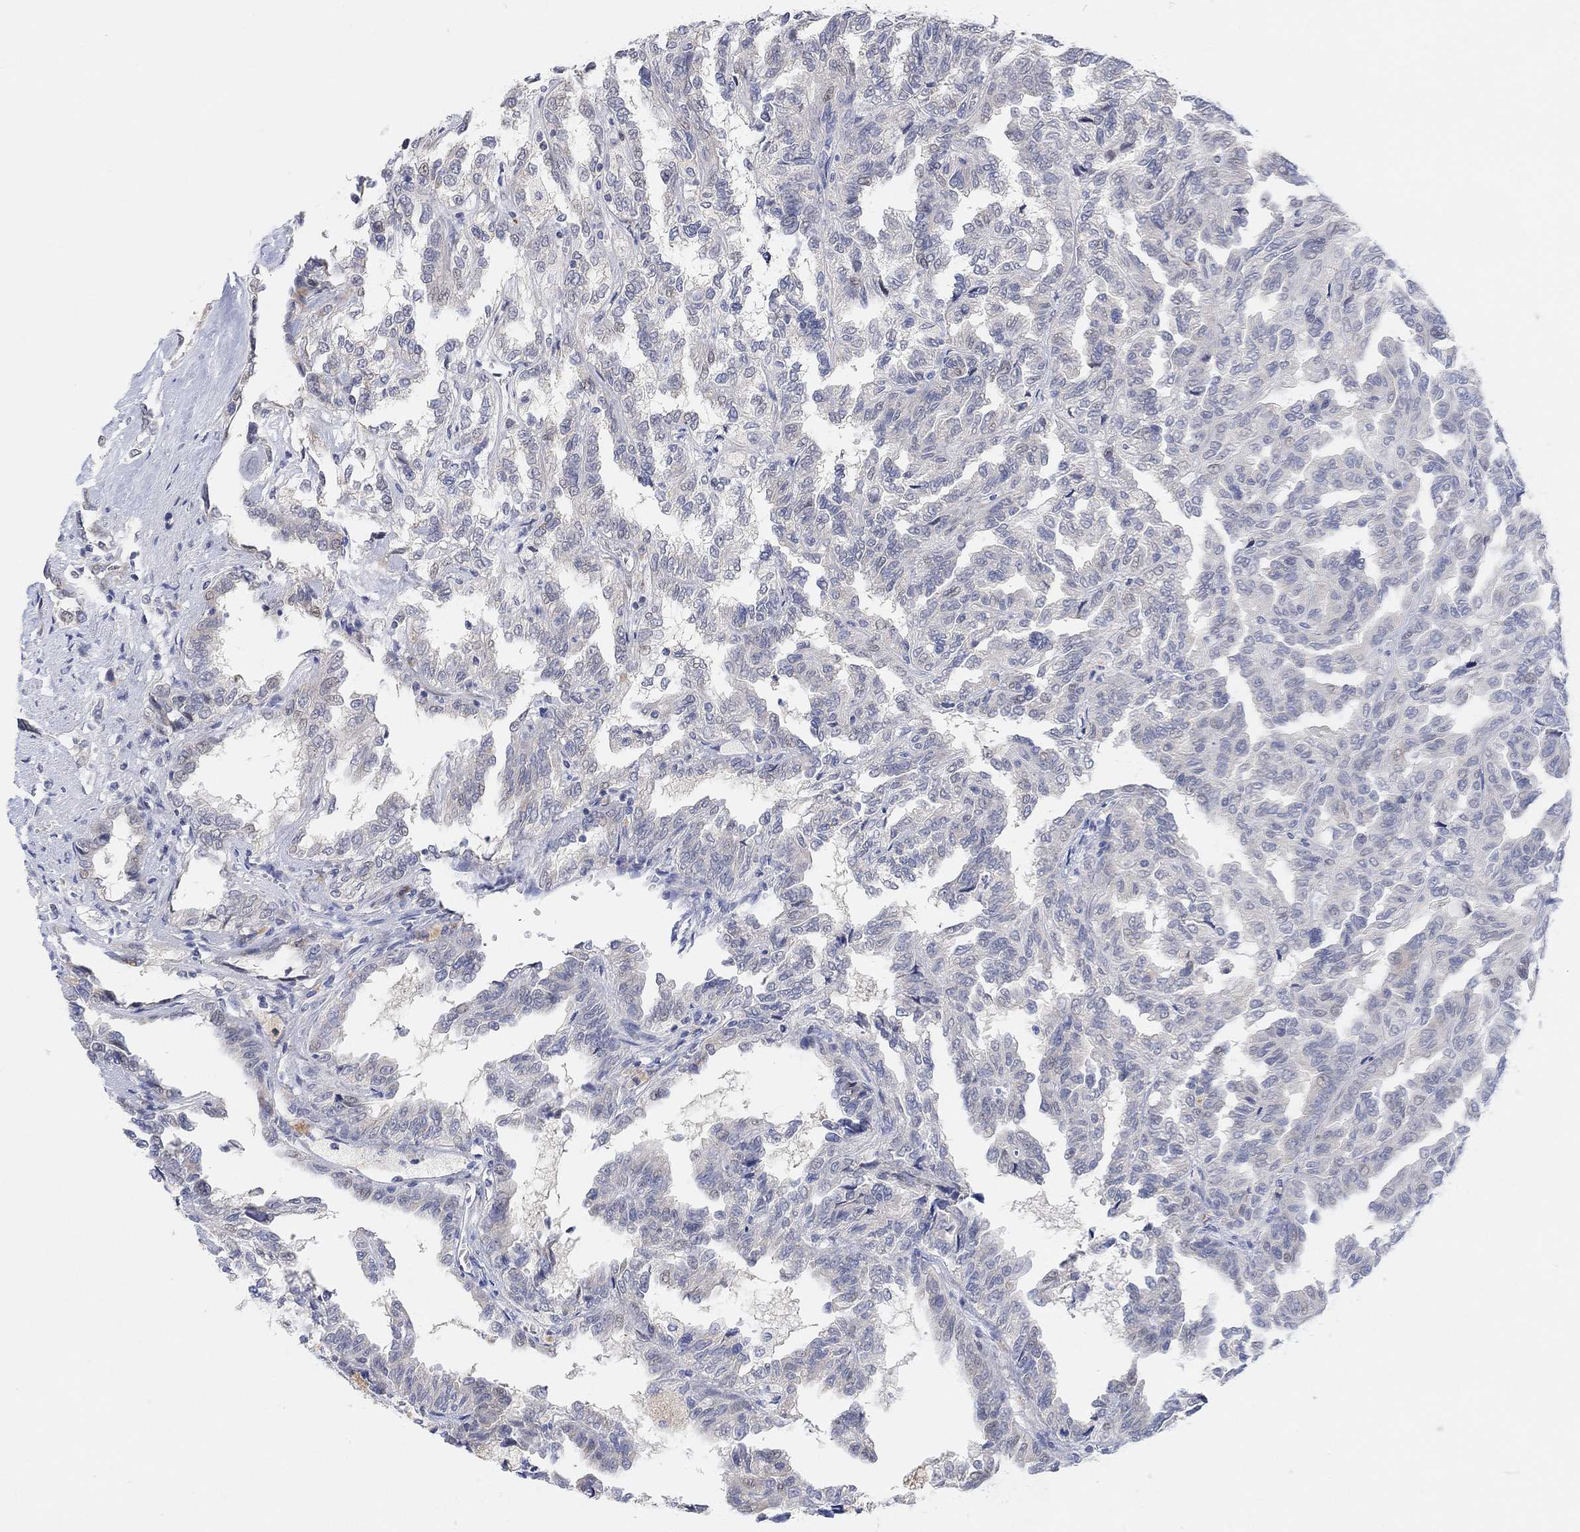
{"staining": {"intensity": "negative", "quantity": "none", "location": "none"}, "tissue": "renal cancer", "cell_type": "Tumor cells", "image_type": "cancer", "snomed": [{"axis": "morphology", "description": "Adenocarcinoma, NOS"}, {"axis": "topography", "description": "Kidney"}], "caption": "This is an immunohistochemistry micrograph of adenocarcinoma (renal). There is no staining in tumor cells.", "gene": "CNTF", "patient": {"sex": "male", "age": 79}}